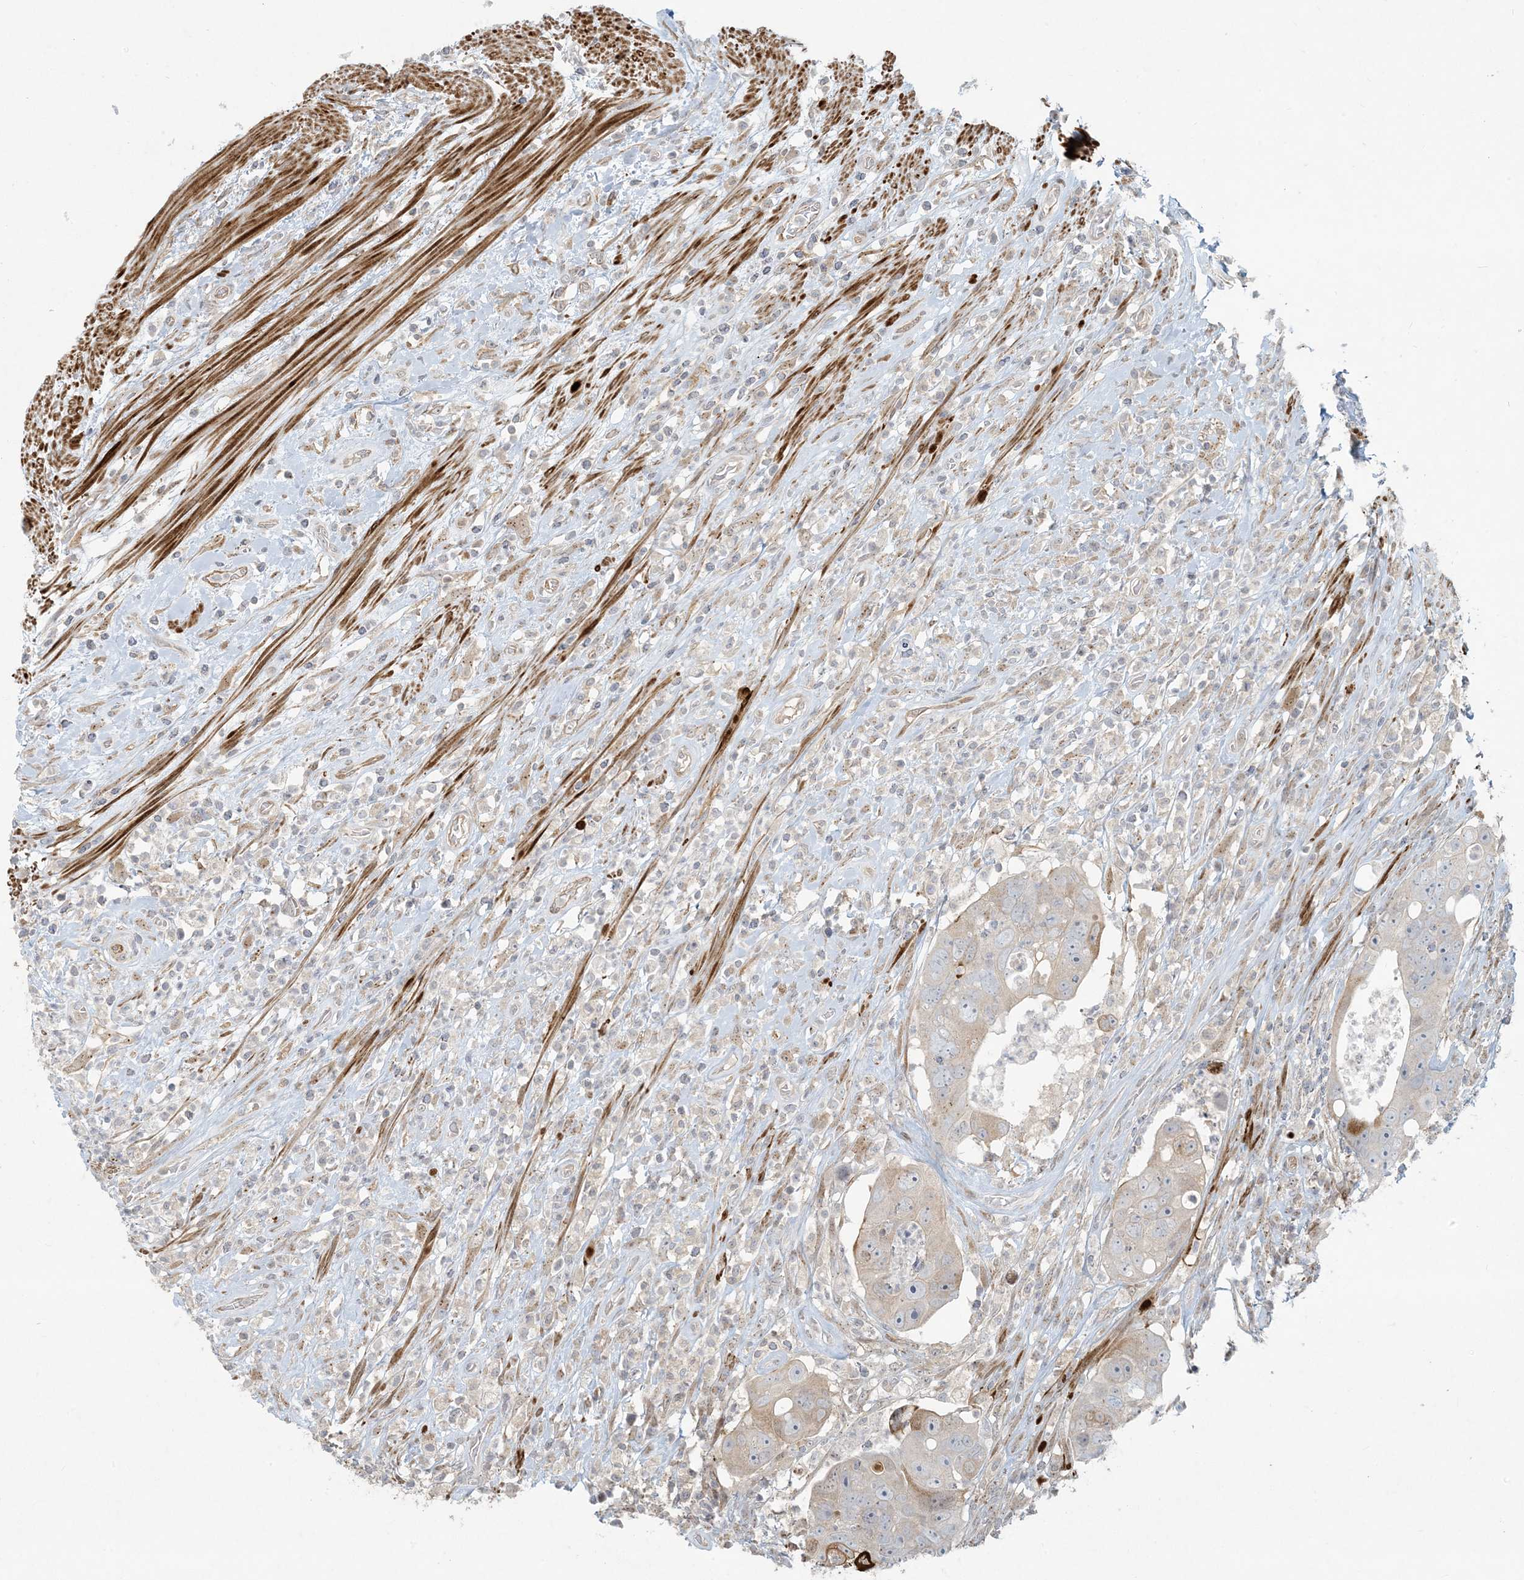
{"staining": {"intensity": "moderate", "quantity": "<25%", "location": "cytoplasmic/membranous"}, "tissue": "colorectal cancer", "cell_type": "Tumor cells", "image_type": "cancer", "snomed": [{"axis": "morphology", "description": "Adenocarcinoma, NOS"}, {"axis": "topography", "description": "Rectum"}], "caption": "Adenocarcinoma (colorectal) stained for a protein demonstrates moderate cytoplasmic/membranous positivity in tumor cells.", "gene": "BCORL1", "patient": {"sex": "male", "age": 59}}